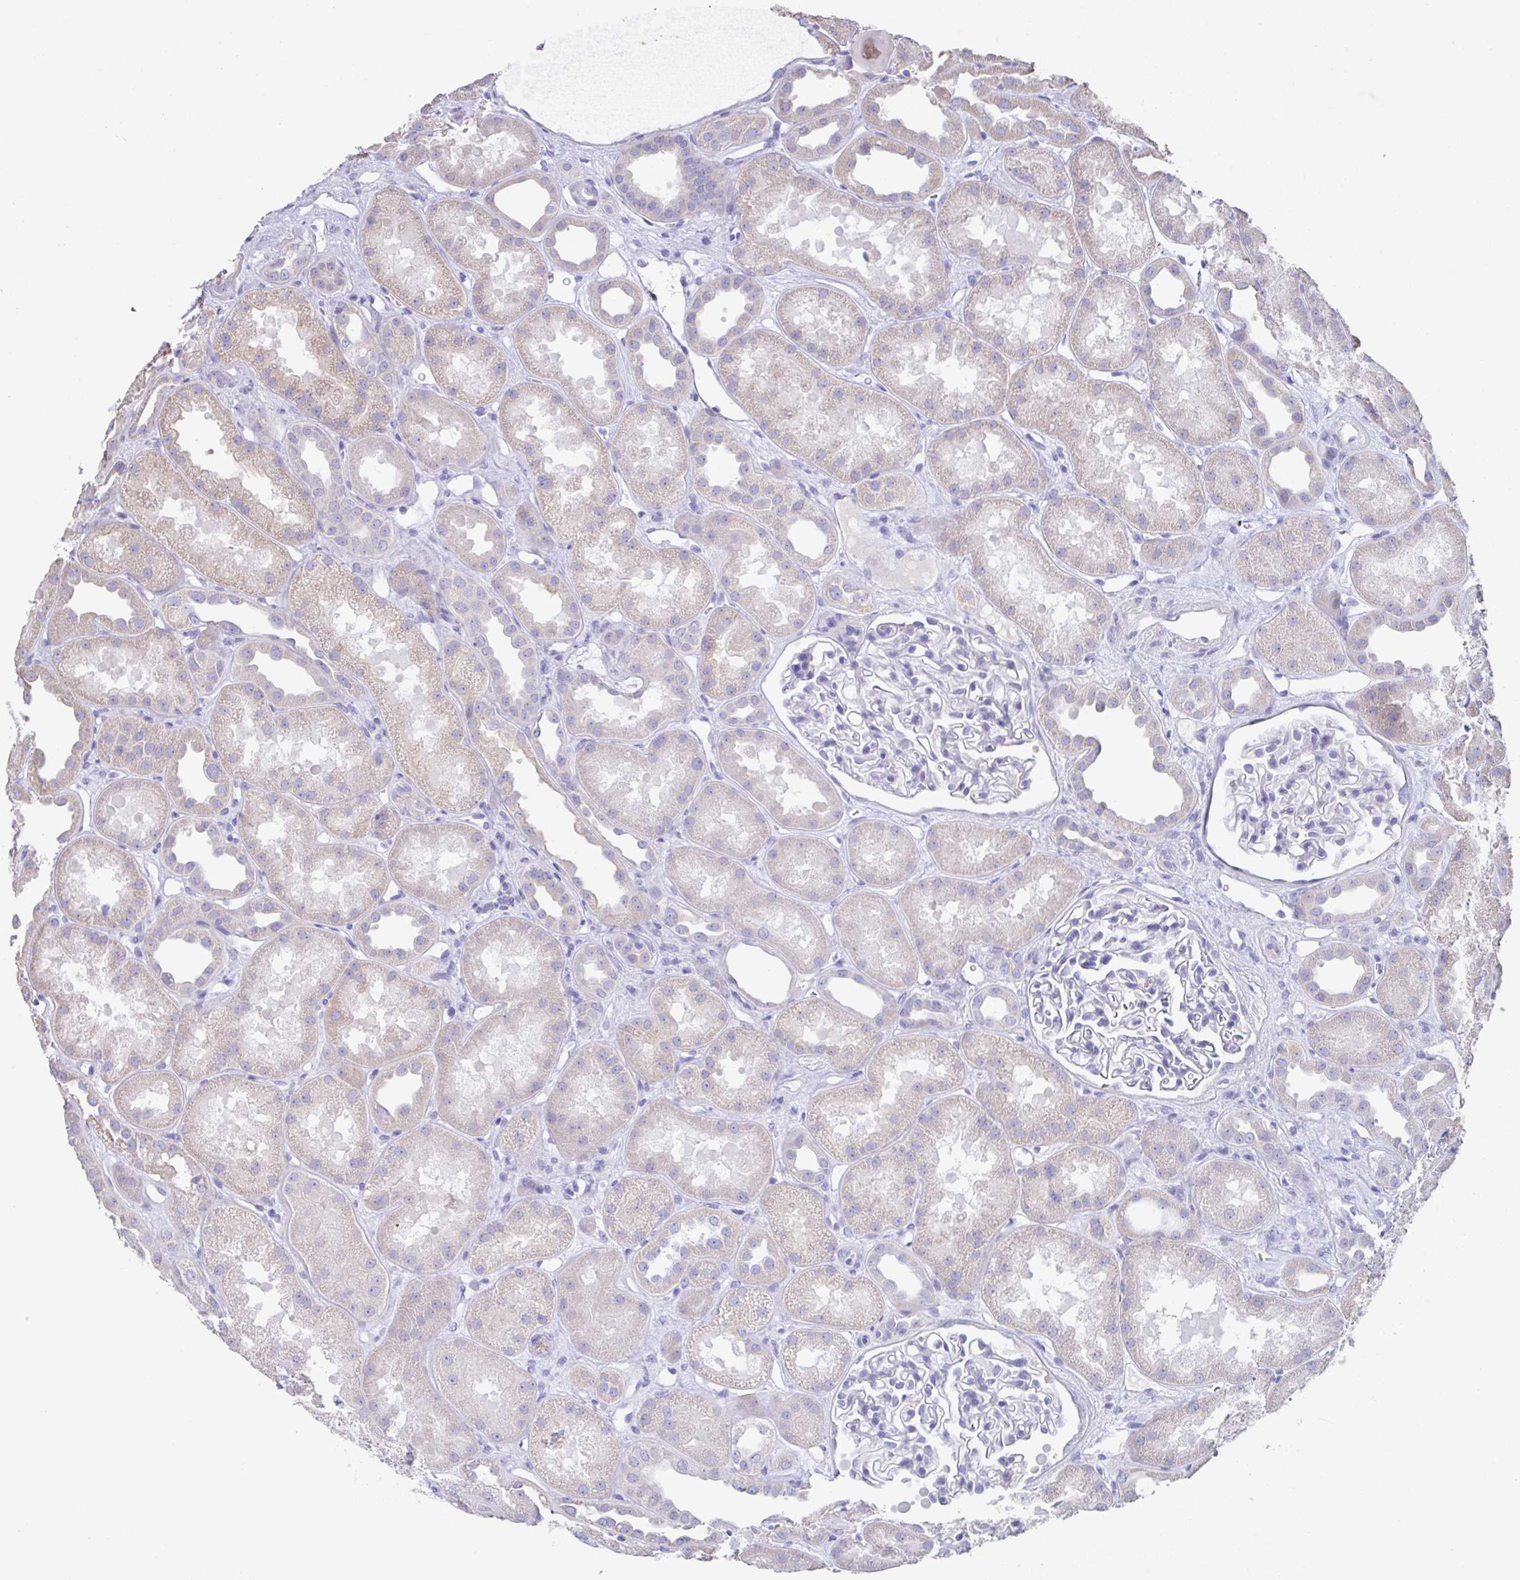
{"staining": {"intensity": "negative", "quantity": "none", "location": "none"}, "tissue": "kidney", "cell_type": "Cells in glomeruli", "image_type": "normal", "snomed": [{"axis": "morphology", "description": "Normal tissue, NOS"}, {"axis": "topography", "description": "Kidney"}], "caption": "This is an IHC image of normal human kidney. There is no expression in cells in glomeruli.", "gene": "SLC44A4", "patient": {"sex": "male", "age": 61}}